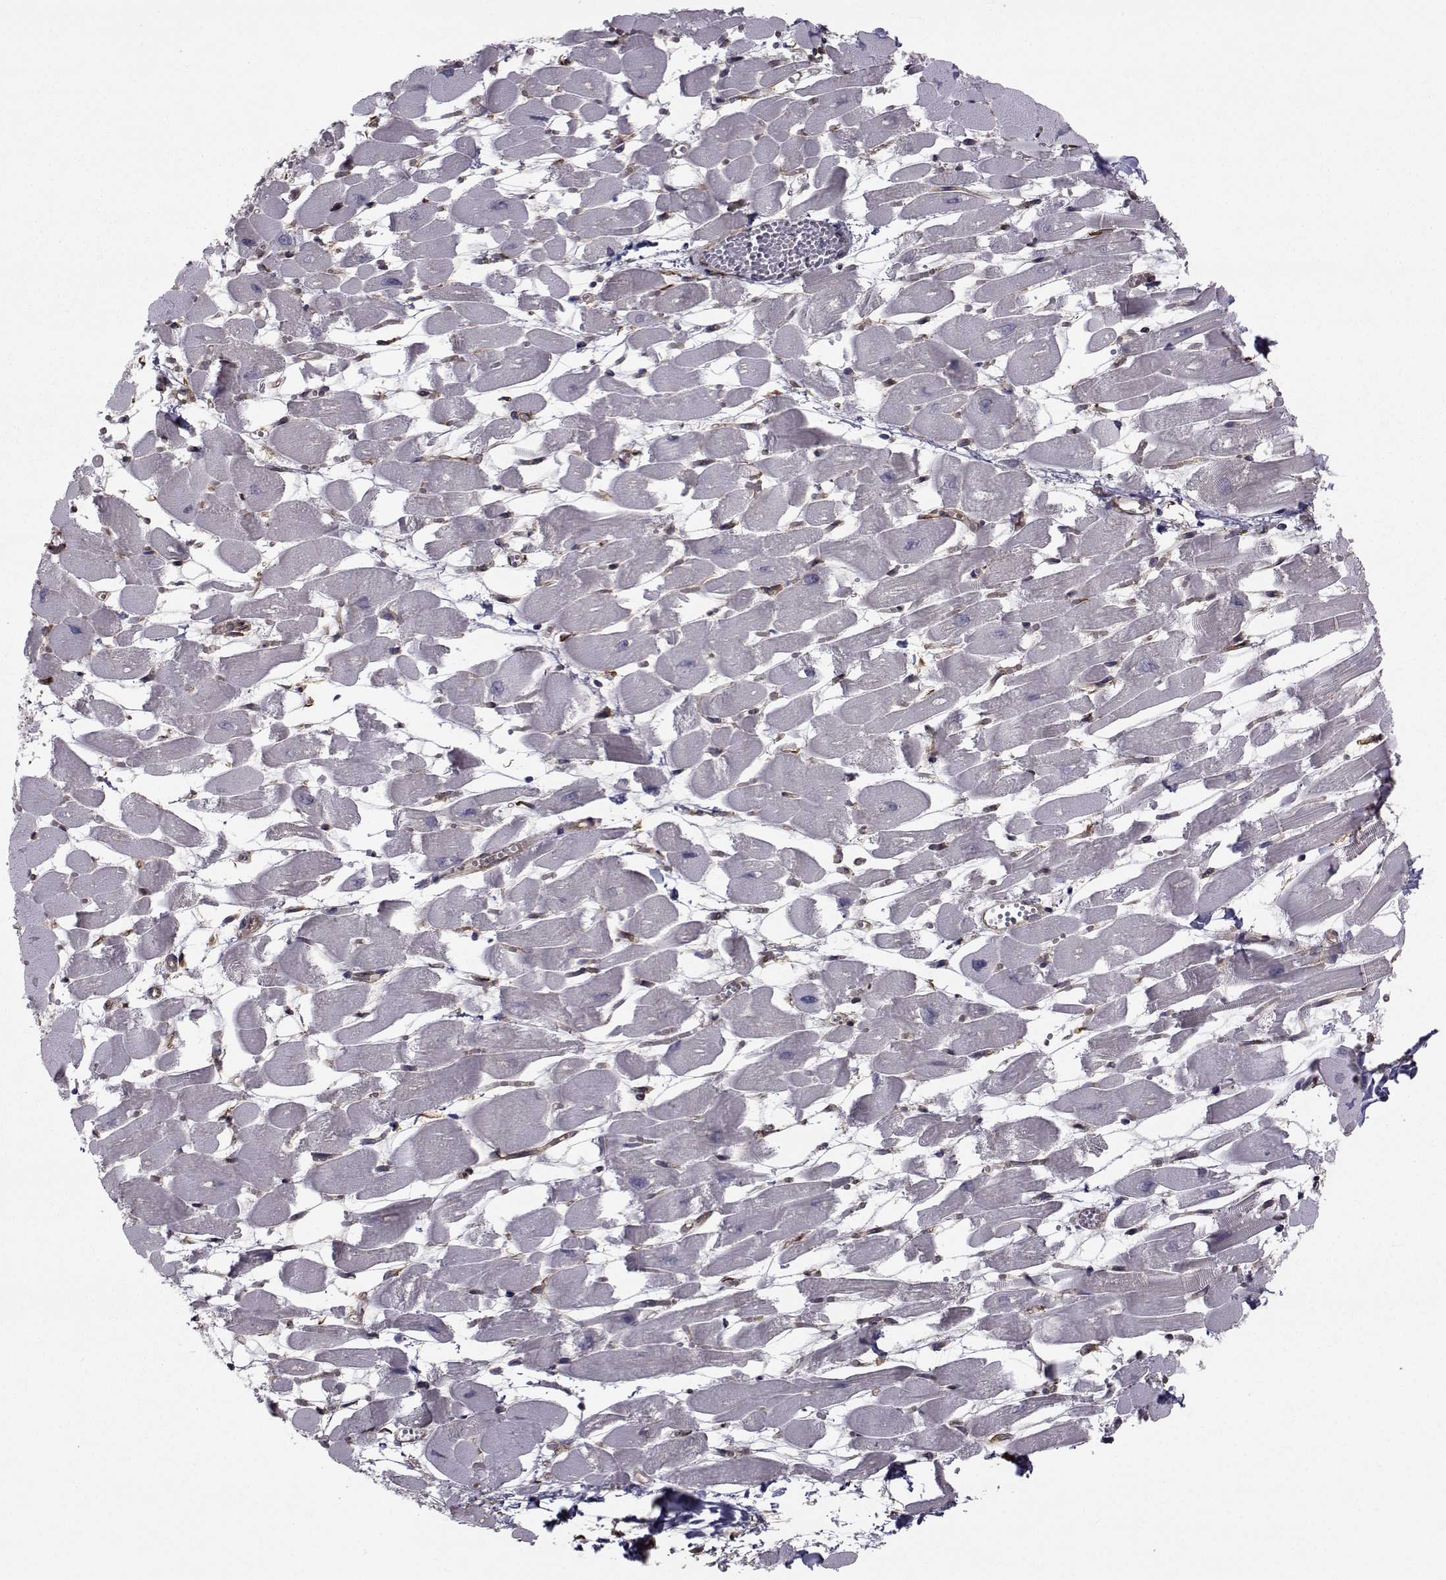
{"staining": {"intensity": "negative", "quantity": "none", "location": "none"}, "tissue": "heart muscle", "cell_type": "Cardiomyocytes", "image_type": "normal", "snomed": [{"axis": "morphology", "description": "Normal tissue, NOS"}, {"axis": "topography", "description": "Heart"}], "caption": "IHC histopathology image of unremarkable heart muscle stained for a protein (brown), which demonstrates no staining in cardiomyocytes.", "gene": "TRIP10", "patient": {"sex": "female", "age": 52}}